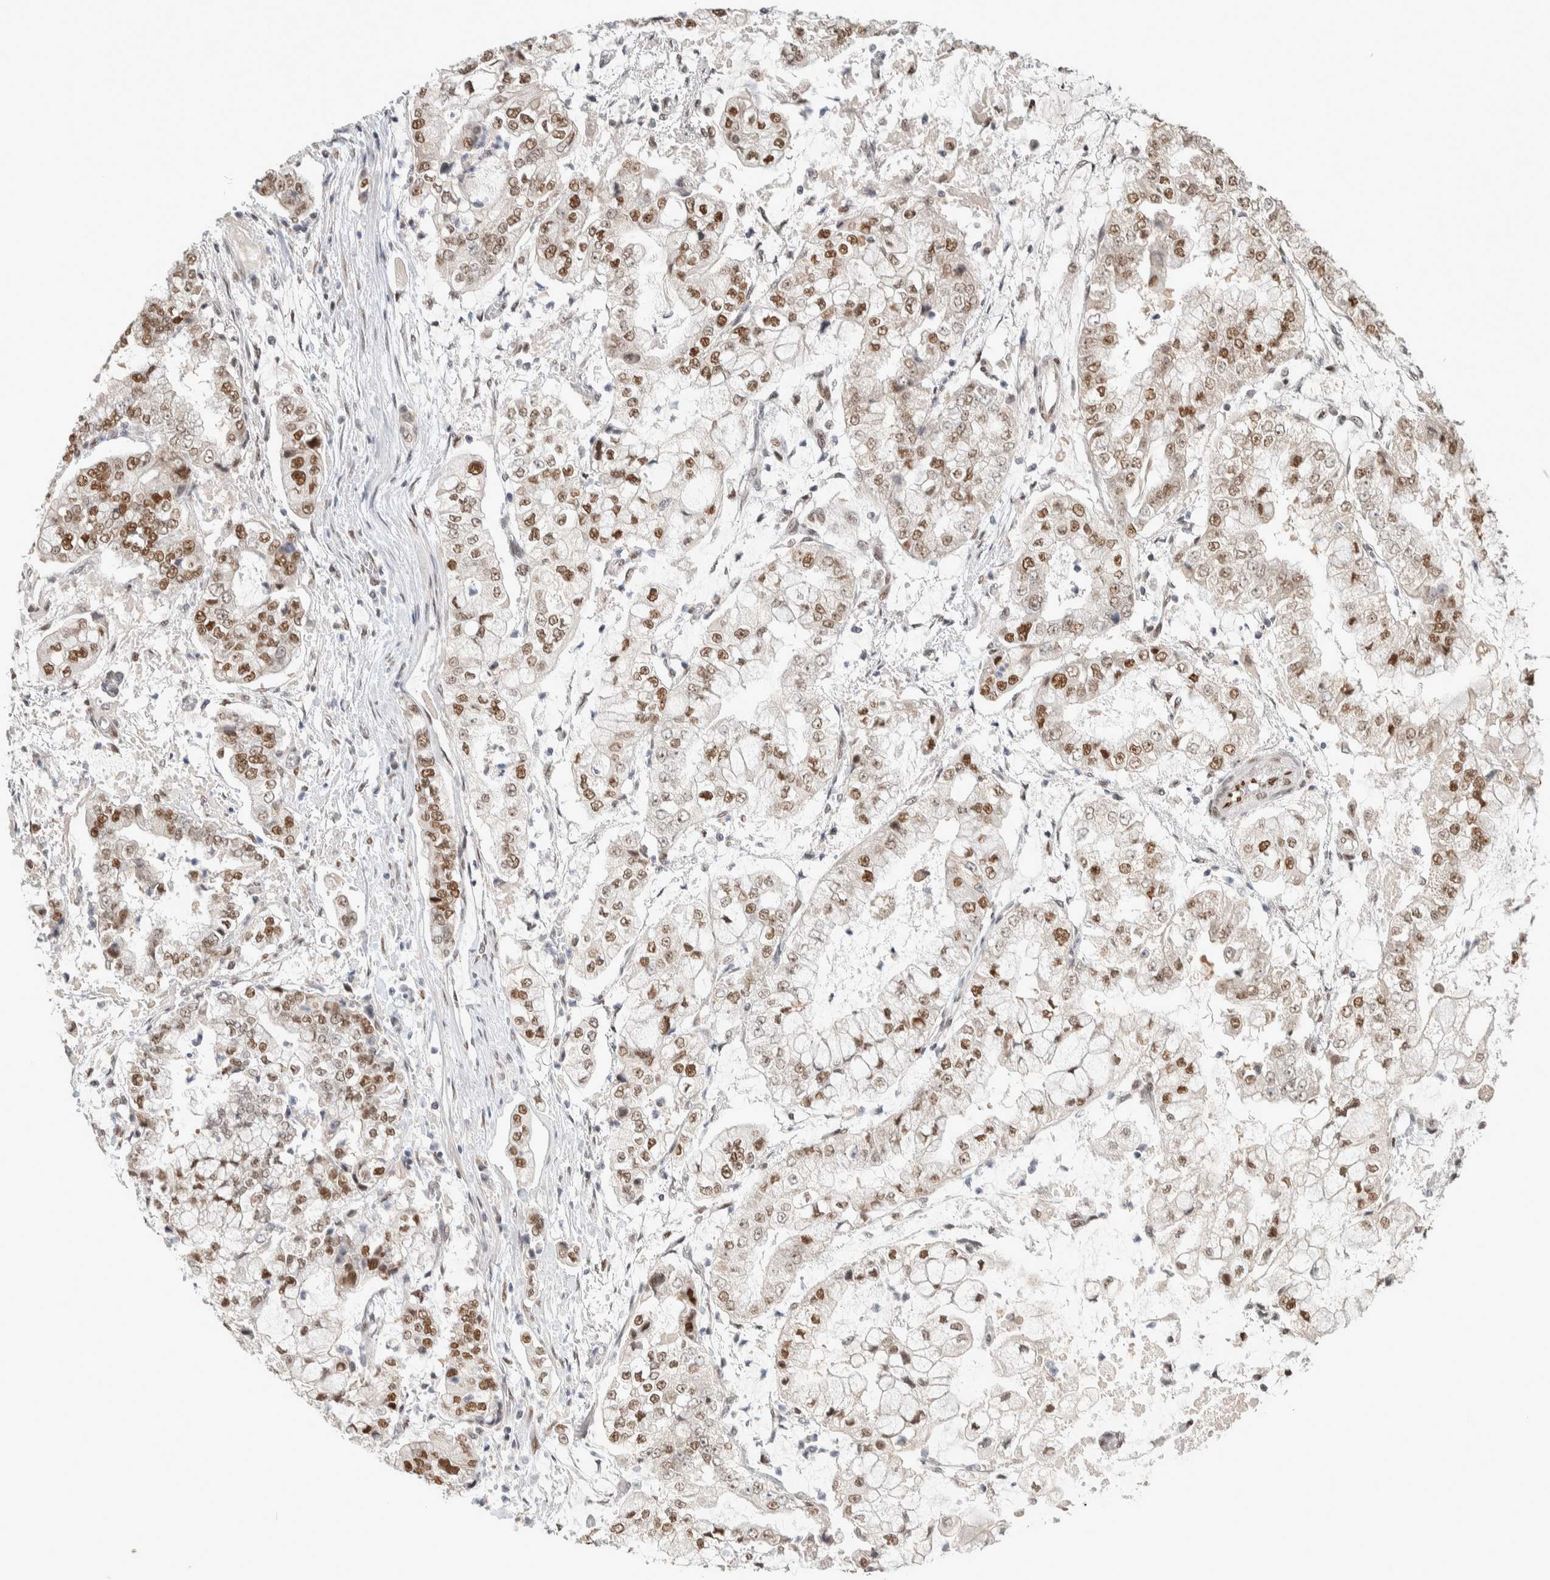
{"staining": {"intensity": "moderate", "quantity": ">75%", "location": "nuclear"}, "tissue": "stomach cancer", "cell_type": "Tumor cells", "image_type": "cancer", "snomed": [{"axis": "morphology", "description": "Adenocarcinoma, NOS"}, {"axis": "topography", "description": "Stomach"}], "caption": "Adenocarcinoma (stomach) stained with immunohistochemistry (IHC) shows moderate nuclear positivity in approximately >75% of tumor cells. (IHC, brightfield microscopy, high magnification).", "gene": "PUS7", "patient": {"sex": "male", "age": 76}}